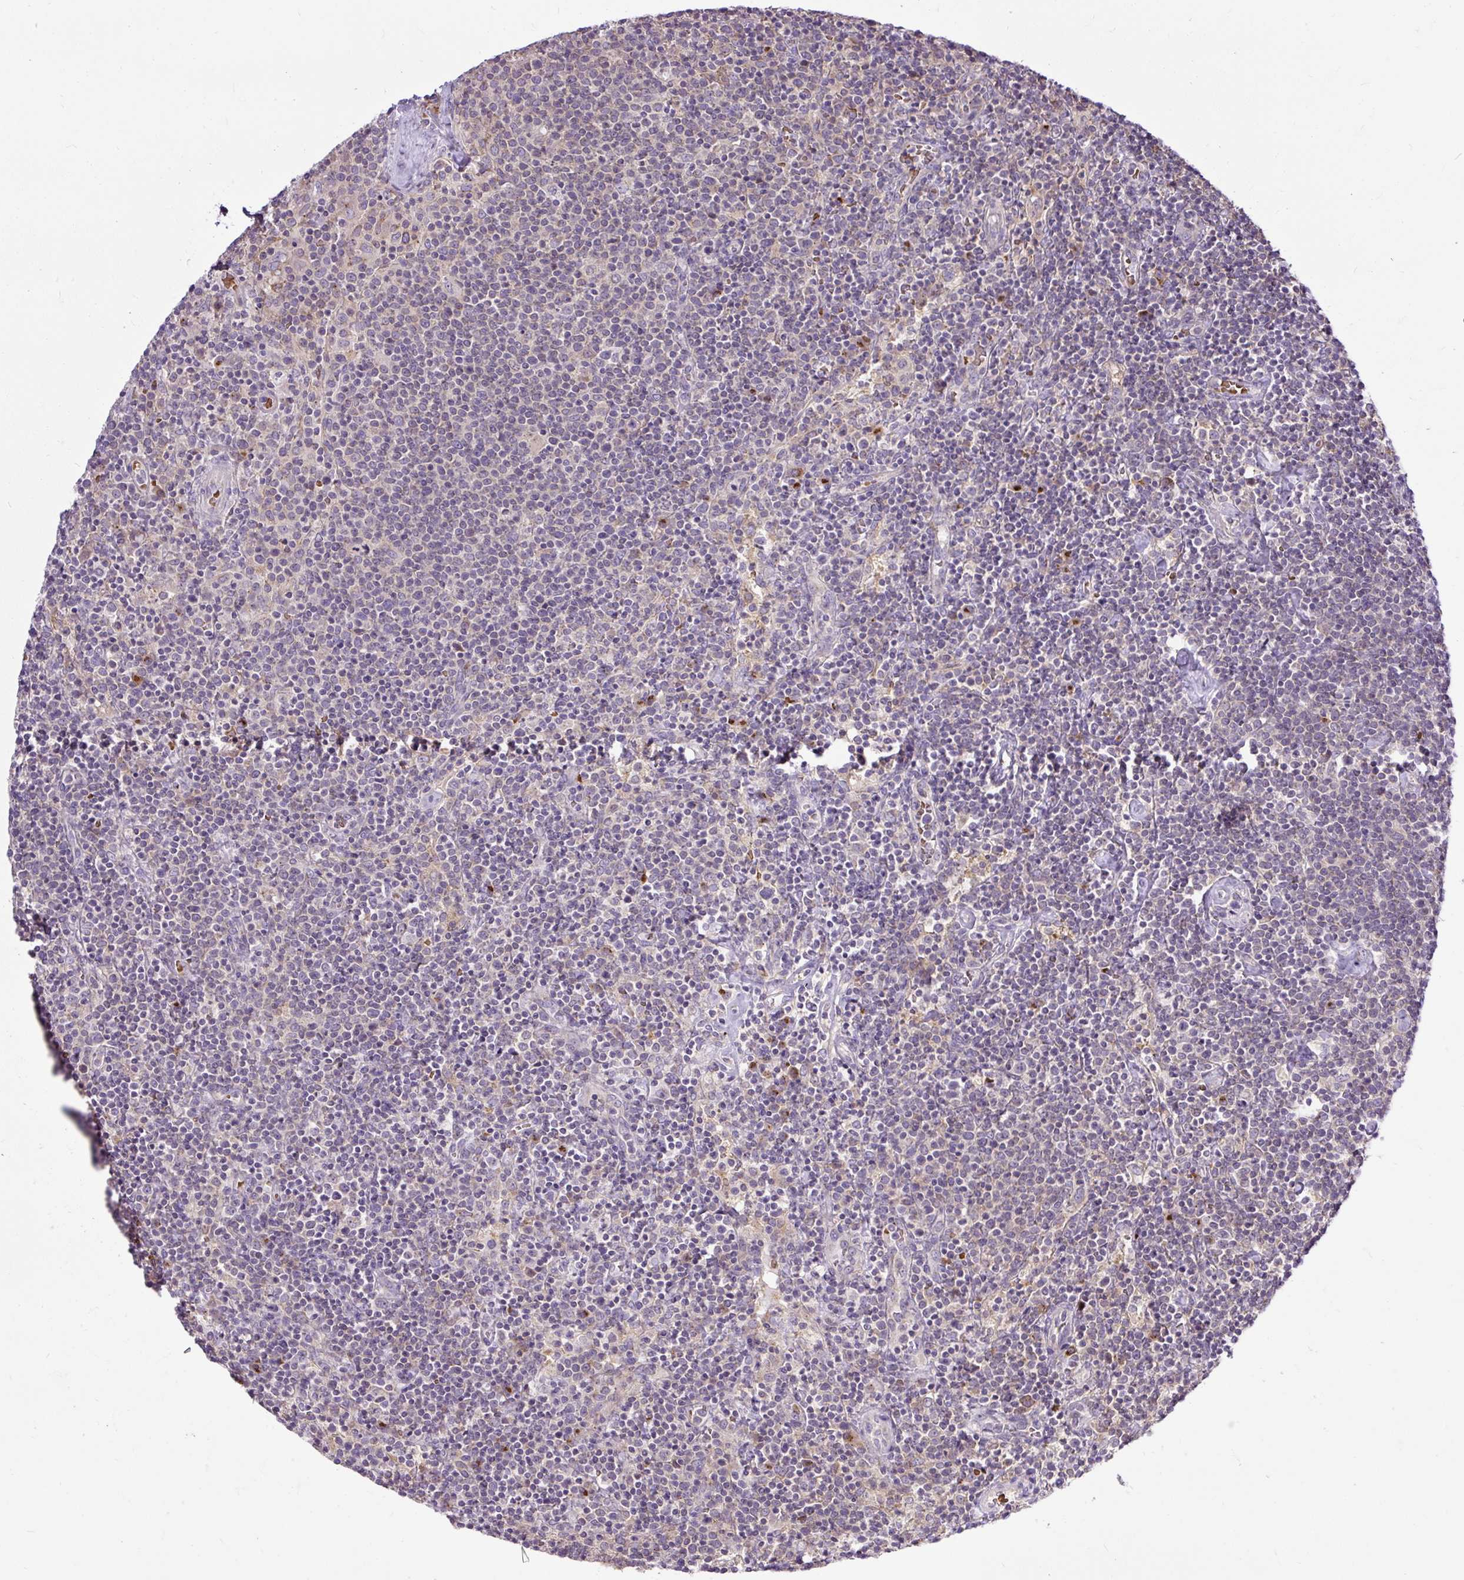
{"staining": {"intensity": "negative", "quantity": "none", "location": "none"}, "tissue": "lymphoma", "cell_type": "Tumor cells", "image_type": "cancer", "snomed": [{"axis": "morphology", "description": "Malignant lymphoma, non-Hodgkin's type, High grade"}, {"axis": "topography", "description": "Lymph node"}], "caption": "High magnification brightfield microscopy of high-grade malignant lymphoma, non-Hodgkin's type stained with DAB (3,3'-diaminobenzidine) (brown) and counterstained with hematoxylin (blue): tumor cells show no significant staining.", "gene": "SMC4", "patient": {"sex": "male", "age": 61}}